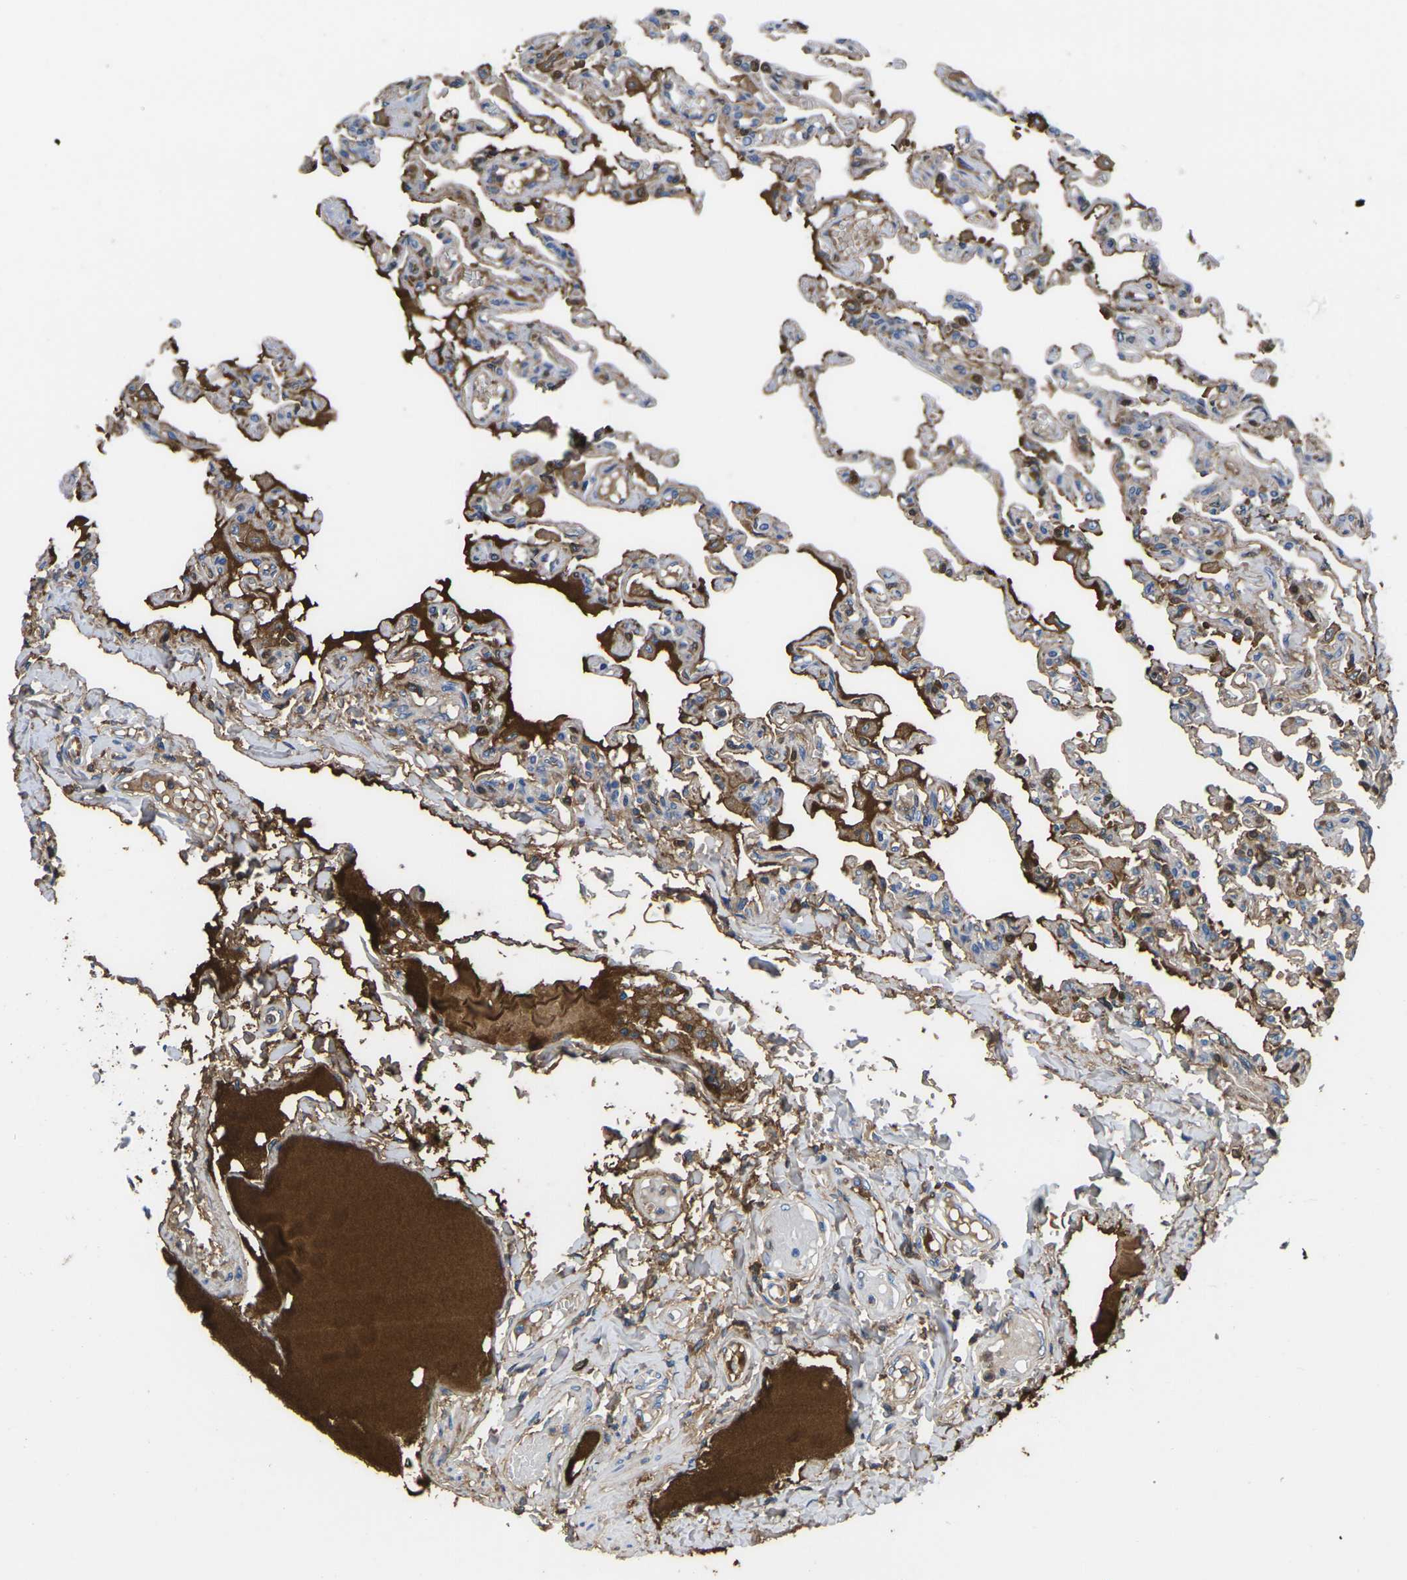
{"staining": {"intensity": "strong", "quantity": "<25%", "location": "cytoplasmic/membranous"}, "tissue": "lung", "cell_type": "Alveolar cells", "image_type": "normal", "snomed": [{"axis": "morphology", "description": "Normal tissue, NOS"}, {"axis": "topography", "description": "Lung"}], "caption": "Immunohistochemistry (IHC) staining of unremarkable lung, which displays medium levels of strong cytoplasmic/membranous positivity in approximately <25% of alveolar cells indicating strong cytoplasmic/membranous protein expression. The staining was performed using DAB (brown) for protein detection and nuclei were counterstained in hematoxylin (blue).", "gene": "GREM2", "patient": {"sex": "male", "age": 21}}